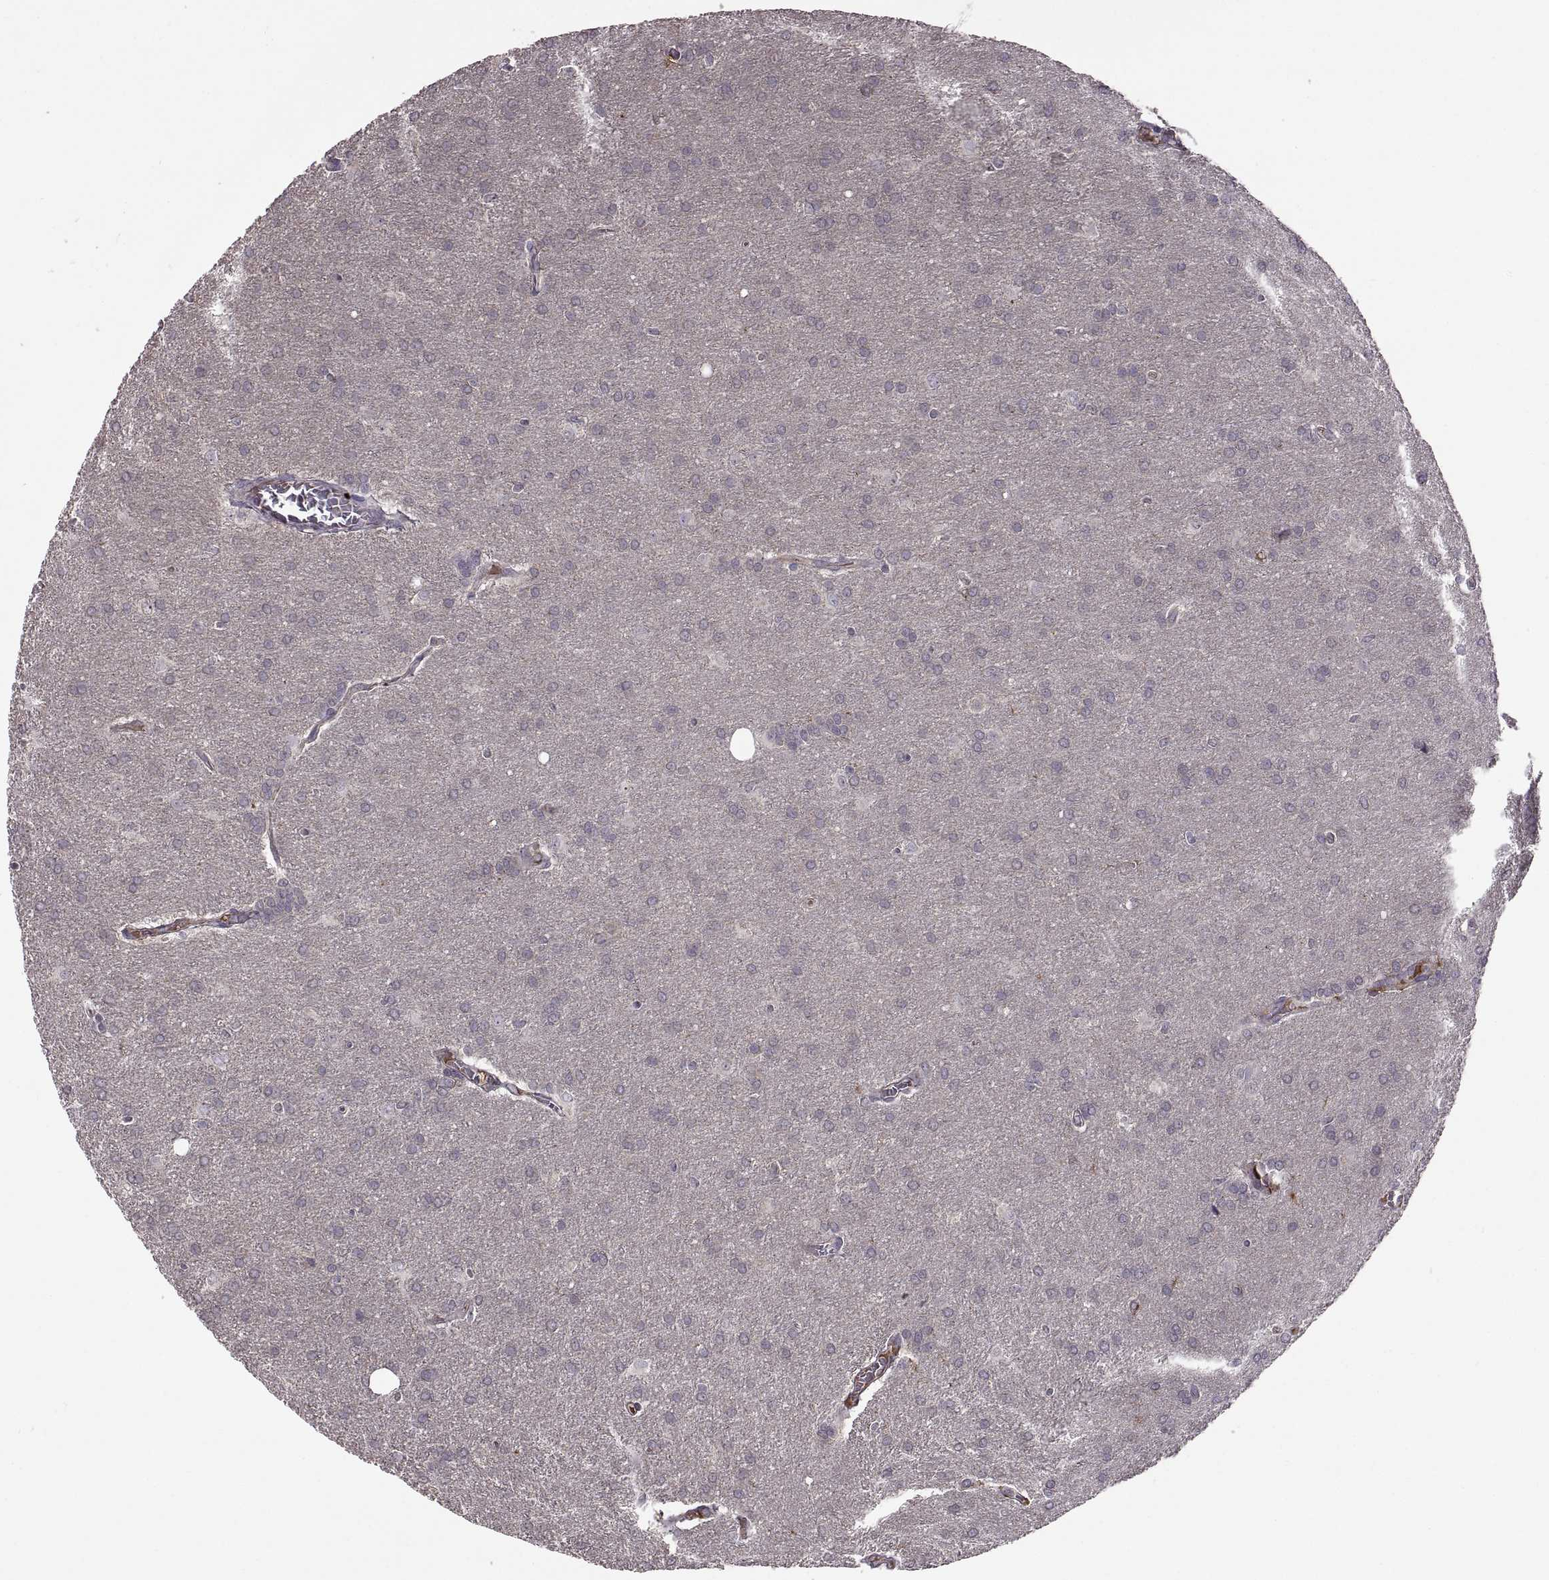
{"staining": {"intensity": "negative", "quantity": "none", "location": "none"}, "tissue": "glioma", "cell_type": "Tumor cells", "image_type": "cancer", "snomed": [{"axis": "morphology", "description": "Glioma, malignant, Low grade"}, {"axis": "topography", "description": "Brain"}], "caption": "Malignant glioma (low-grade) stained for a protein using immunohistochemistry exhibits no positivity tumor cells.", "gene": "NMNAT2", "patient": {"sex": "female", "age": 32}}